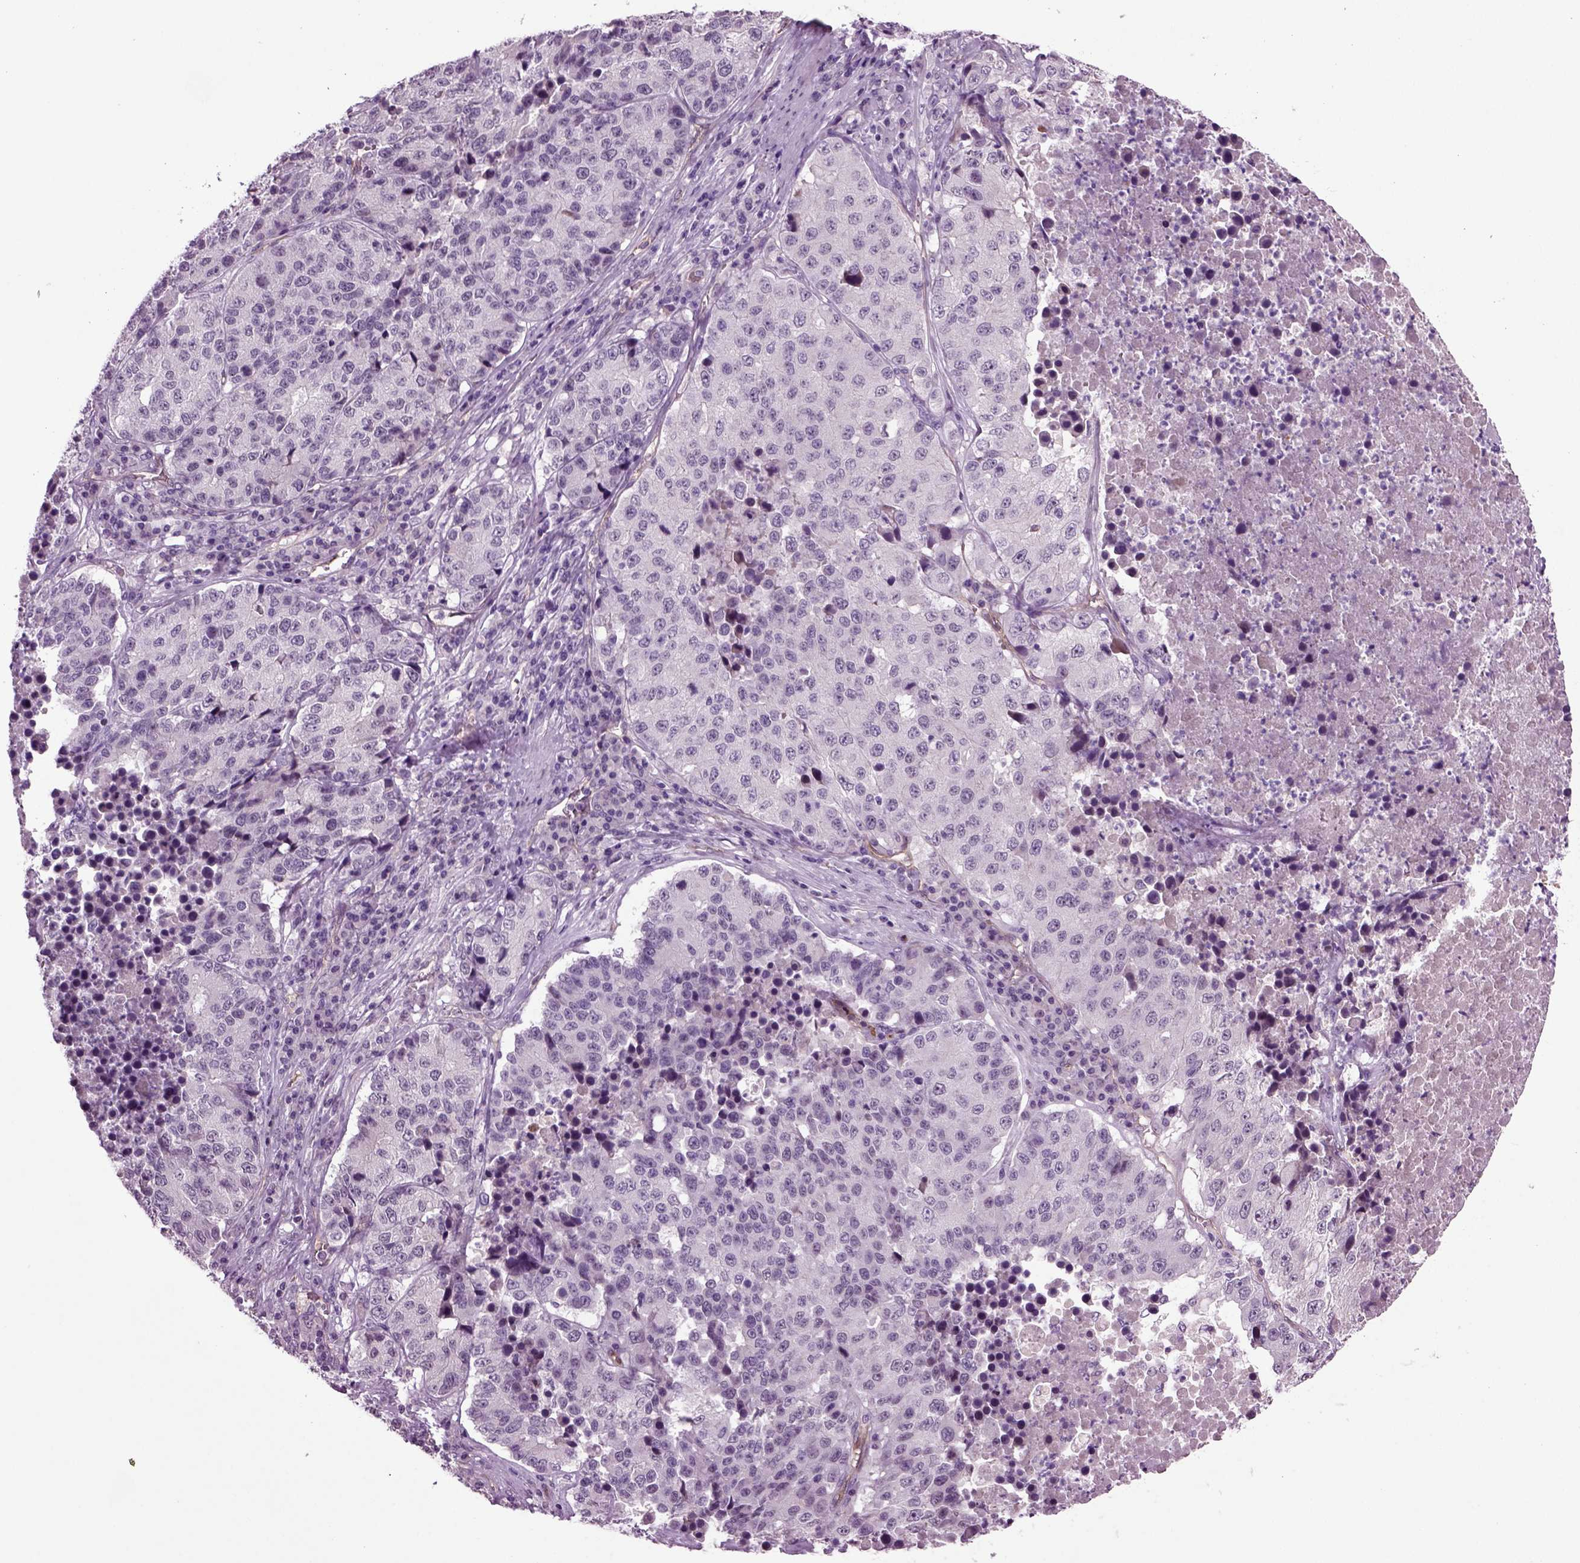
{"staining": {"intensity": "negative", "quantity": "none", "location": "none"}, "tissue": "stomach cancer", "cell_type": "Tumor cells", "image_type": "cancer", "snomed": [{"axis": "morphology", "description": "Adenocarcinoma, NOS"}, {"axis": "topography", "description": "Stomach"}], "caption": "Tumor cells show no significant positivity in stomach cancer (adenocarcinoma).", "gene": "COL9A2", "patient": {"sex": "male", "age": 71}}